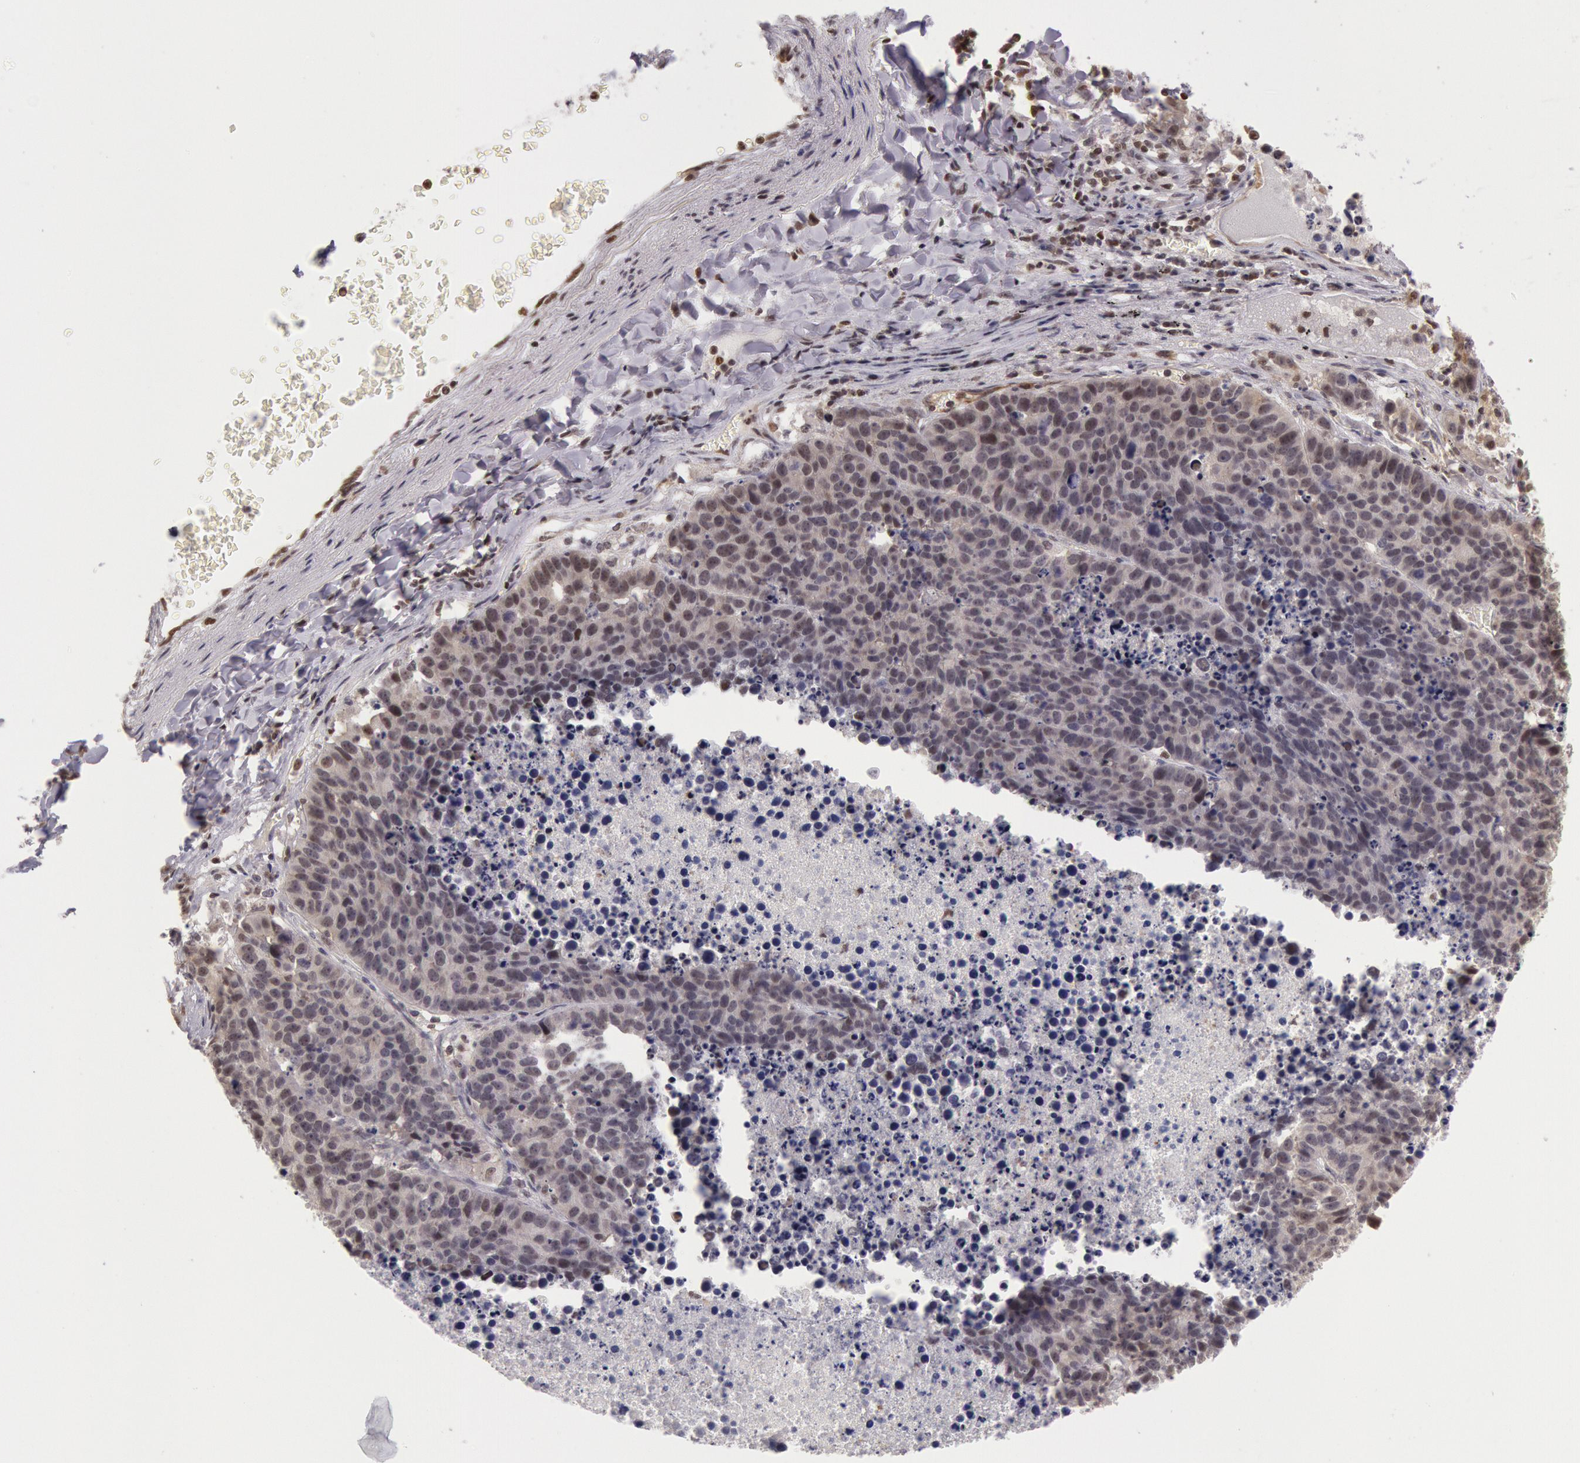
{"staining": {"intensity": "moderate", "quantity": ">75%", "location": "nuclear"}, "tissue": "lung cancer", "cell_type": "Tumor cells", "image_type": "cancer", "snomed": [{"axis": "morphology", "description": "Carcinoid, malignant, NOS"}, {"axis": "topography", "description": "Lung"}], "caption": "Human lung cancer stained with a protein marker displays moderate staining in tumor cells.", "gene": "ESS2", "patient": {"sex": "male", "age": 60}}